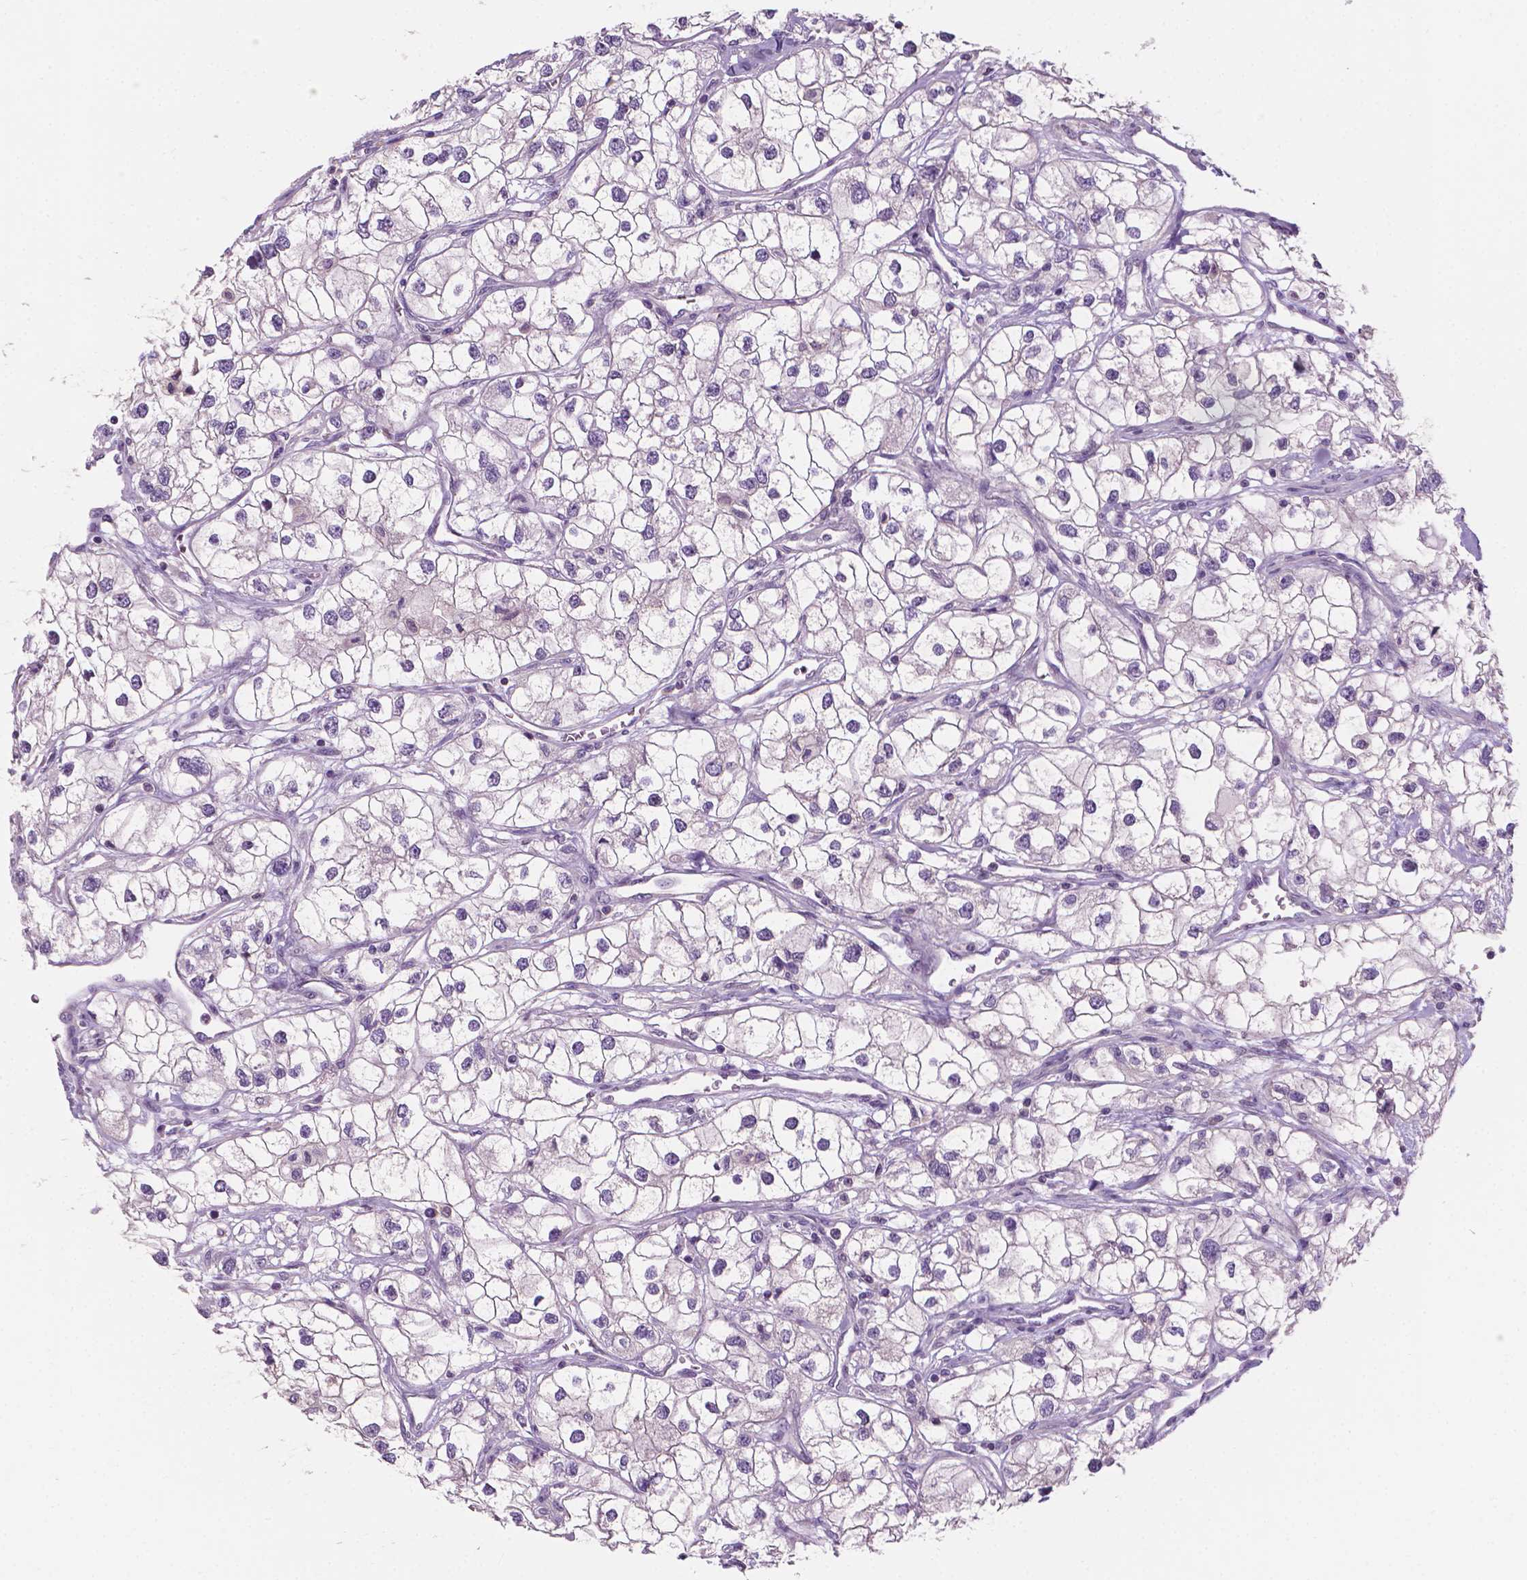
{"staining": {"intensity": "negative", "quantity": "none", "location": "none"}, "tissue": "renal cancer", "cell_type": "Tumor cells", "image_type": "cancer", "snomed": [{"axis": "morphology", "description": "Adenocarcinoma, NOS"}, {"axis": "topography", "description": "Kidney"}], "caption": "IHC image of renal adenocarcinoma stained for a protein (brown), which reveals no staining in tumor cells.", "gene": "SBSN", "patient": {"sex": "male", "age": 59}}